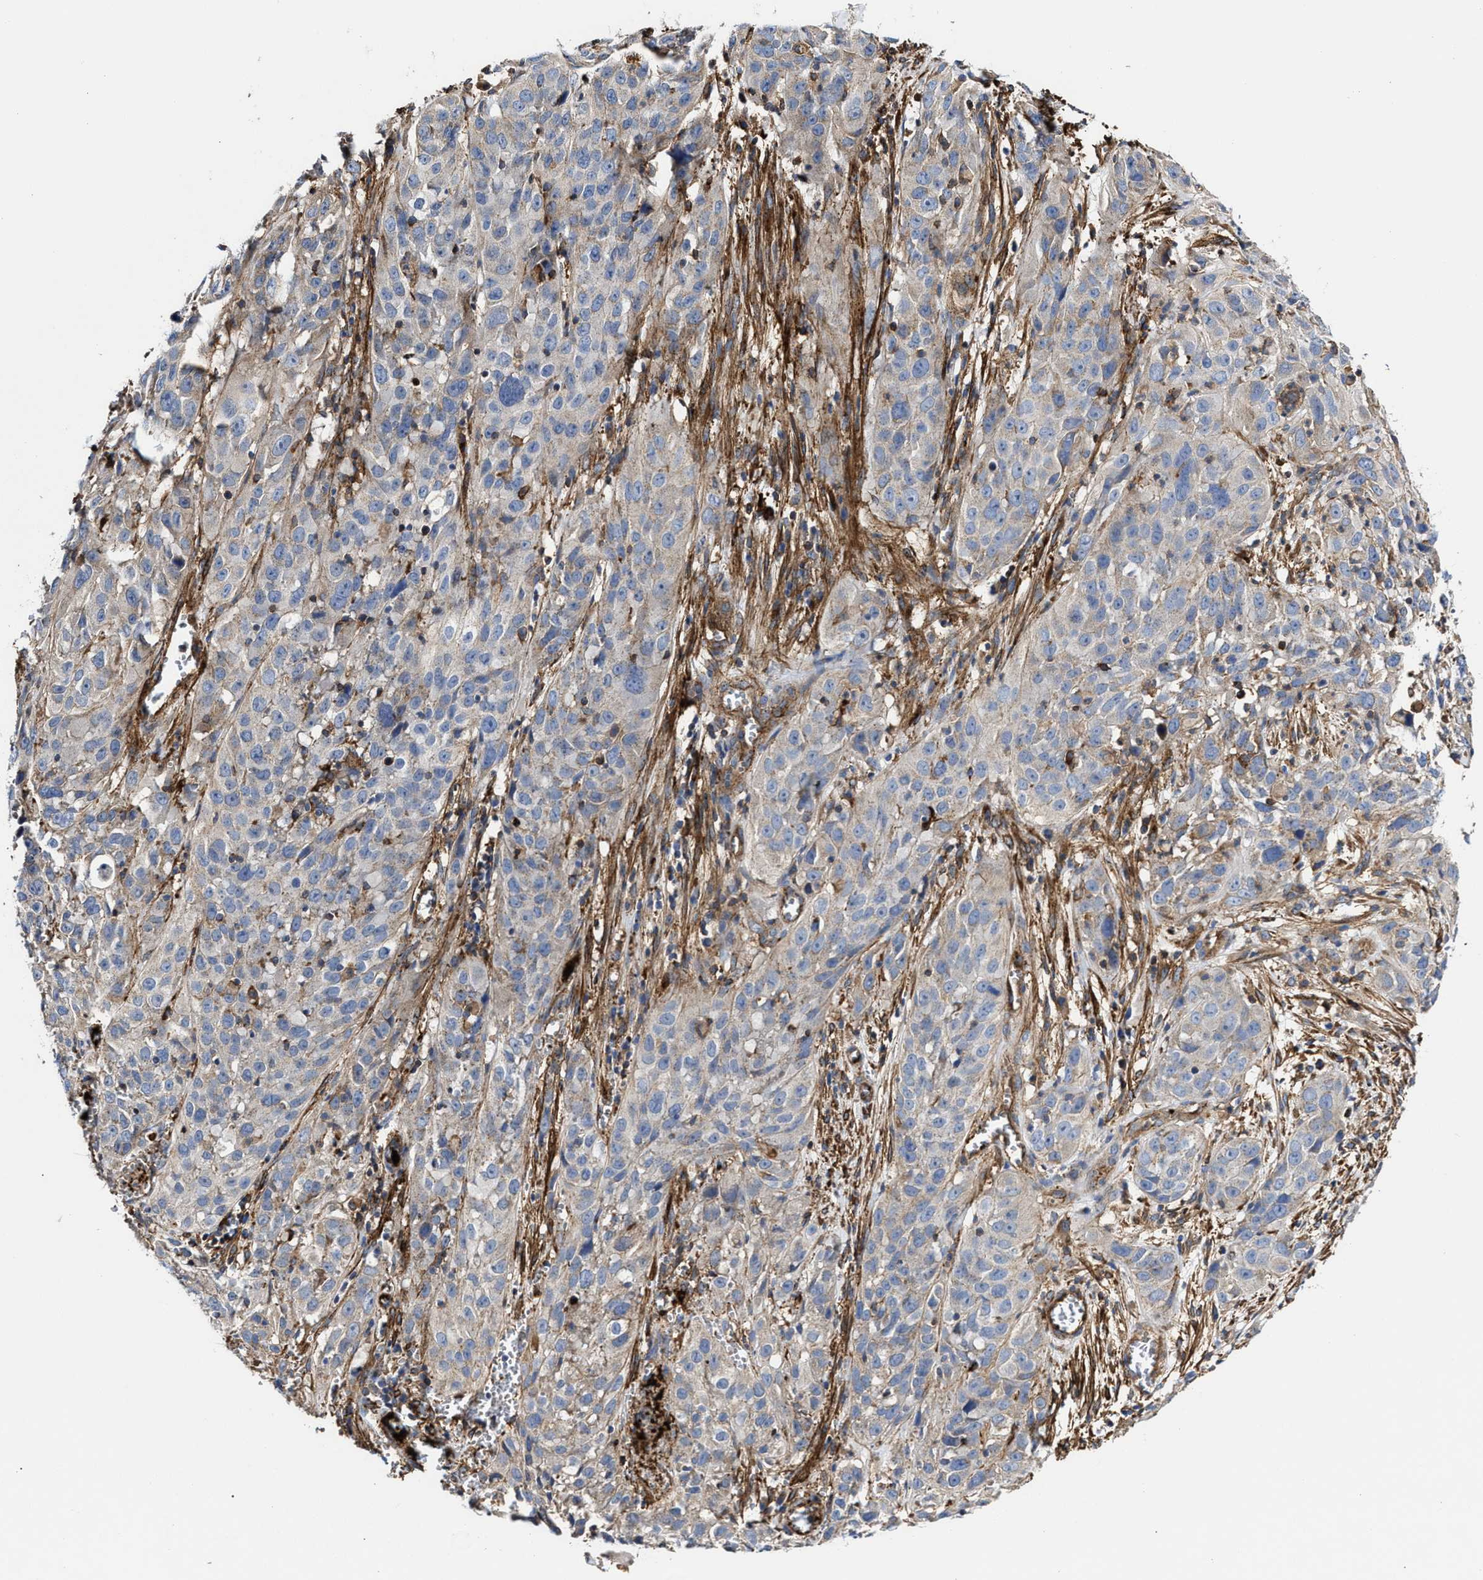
{"staining": {"intensity": "weak", "quantity": "<25%", "location": "cytoplasmic/membranous"}, "tissue": "cervical cancer", "cell_type": "Tumor cells", "image_type": "cancer", "snomed": [{"axis": "morphology", "description": "Squamous cell carcinoma, NOS"}, {"axis": "topography", "description": "Cervix"}], "caption": "Protein analysis of cervical cancer (squamous cell carcinoma) exhibits no significant staining in tumor cells. The staining was performed using DAB to visualize the protein expression in brown, while the nuclei were stained in blue with hematoxylin (Magnification: 20x).", "gene": "HS3ST5", "patient": {"sex": "female", "age": 32}}